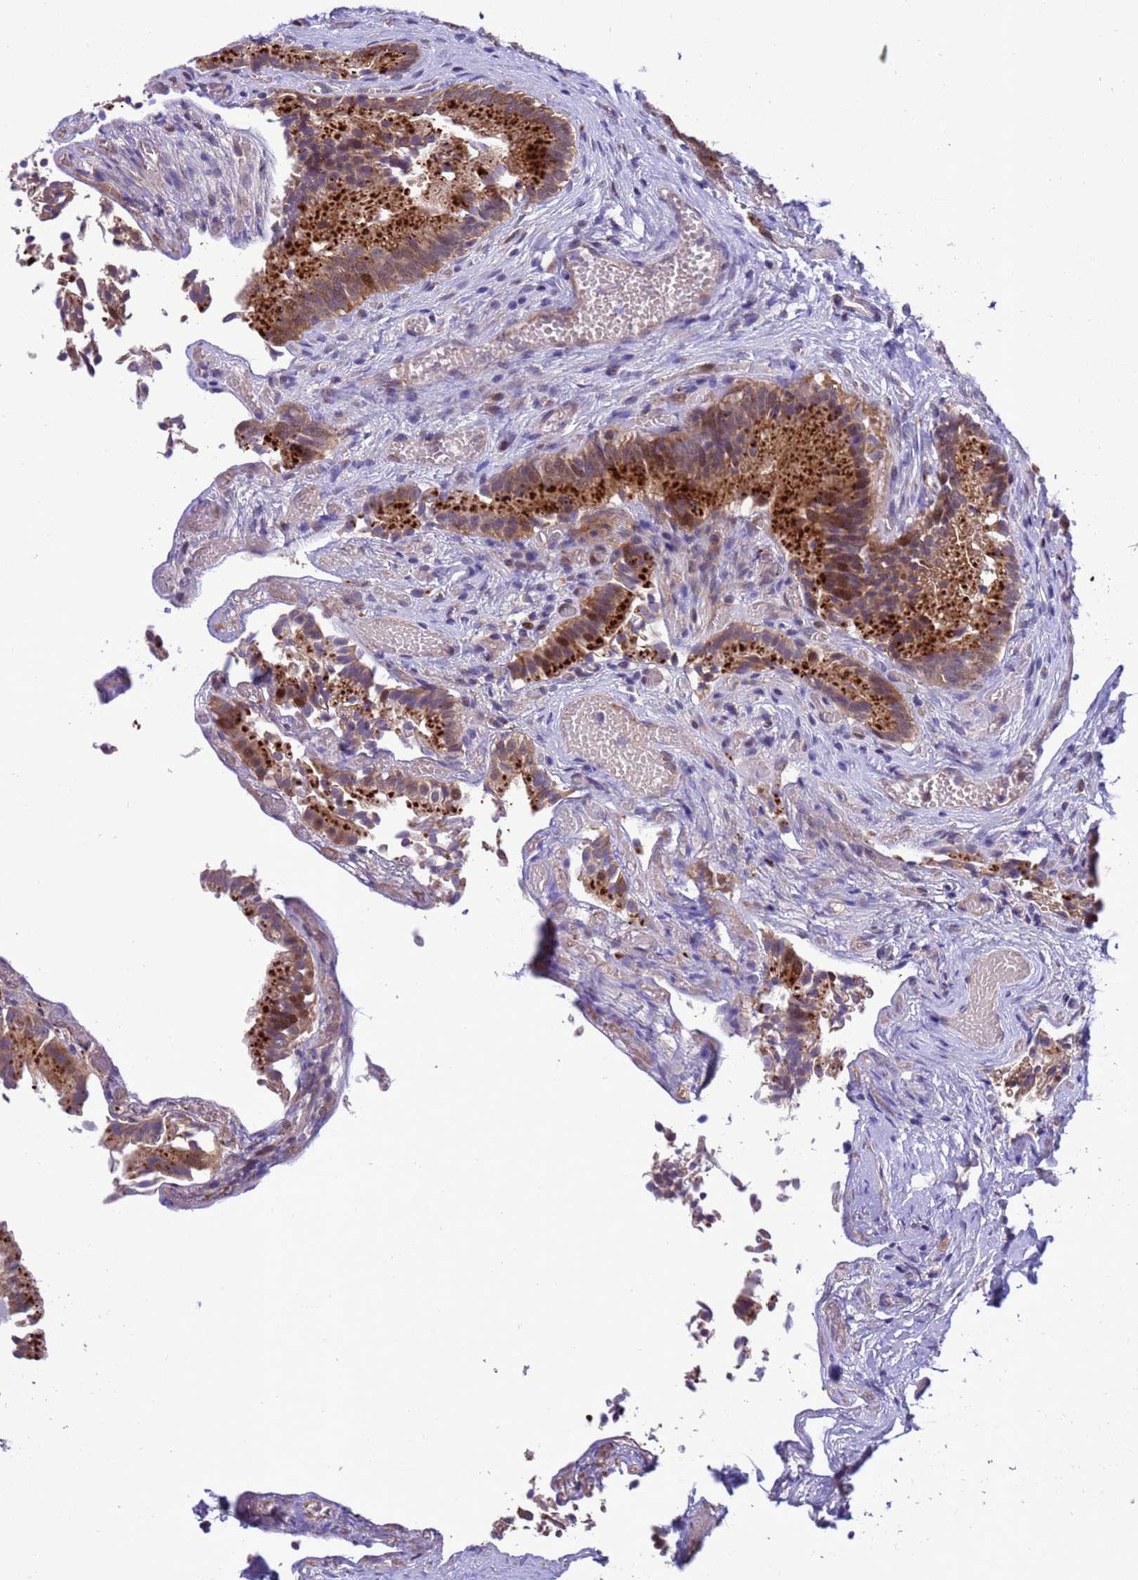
{"staining": {"intensity": "strong", "quantity": ">75%", "location": "cytoplasmic/membranous"}, "tissue": "gallbladder", "cell_type": "Glandular cells", "image_type": "normal", "snomed": [{"axis": "morphology", "description": "Normal tissue, NOS"}, {"axis": "topography", "description": "Gallbladder"}], "caption": "Protein expression analysis of benign gallbladder exhibits strong cytoplasmic/membranous expression in about >75% of glandular cells.", "gene": "RASD1", "patient": {"sex": "female", "age": 47}}